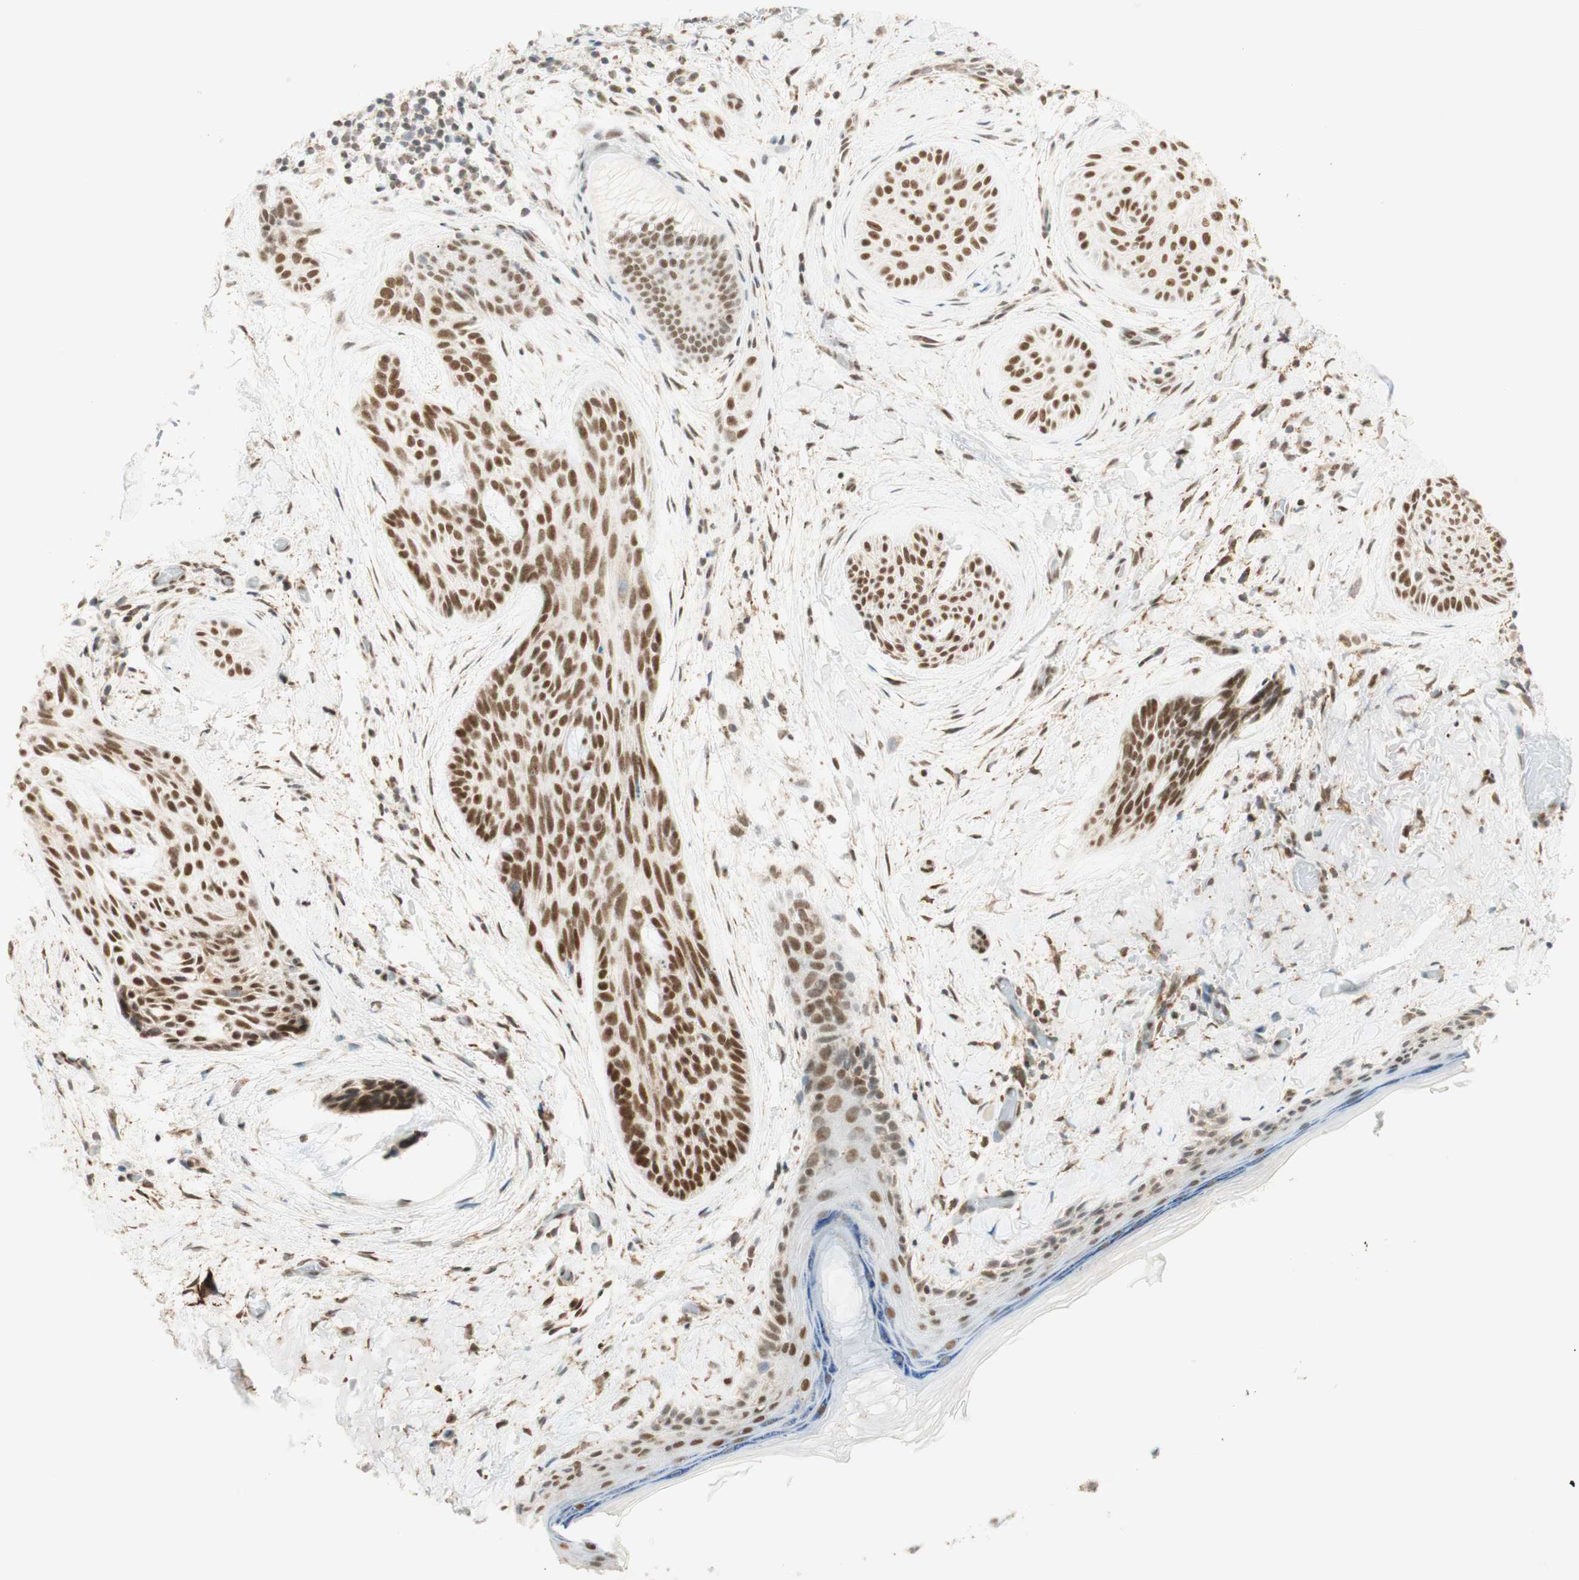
{"staining": {"intensity": "strong", "quantity": ">75%", "location": "nuclear"}, "tissue": "skin cancer", "cell_type": "Tumor cells", "image_type": "cancer", "snomed": [{"axis": "morphology", "description": "Normal tissue, NOS"}, {"axis": "morphology", "description": "Basal cell carcinoma"}, {"axis": "topography", "description": "Skin"}], "caption": "A high amount of strong nuclear positivity is identified in approximately >75% of tumor cells in skin basal cell carcinoma tissue.", "gene": "ZNF782", "patient": {"sex": "female", "age": 71}}